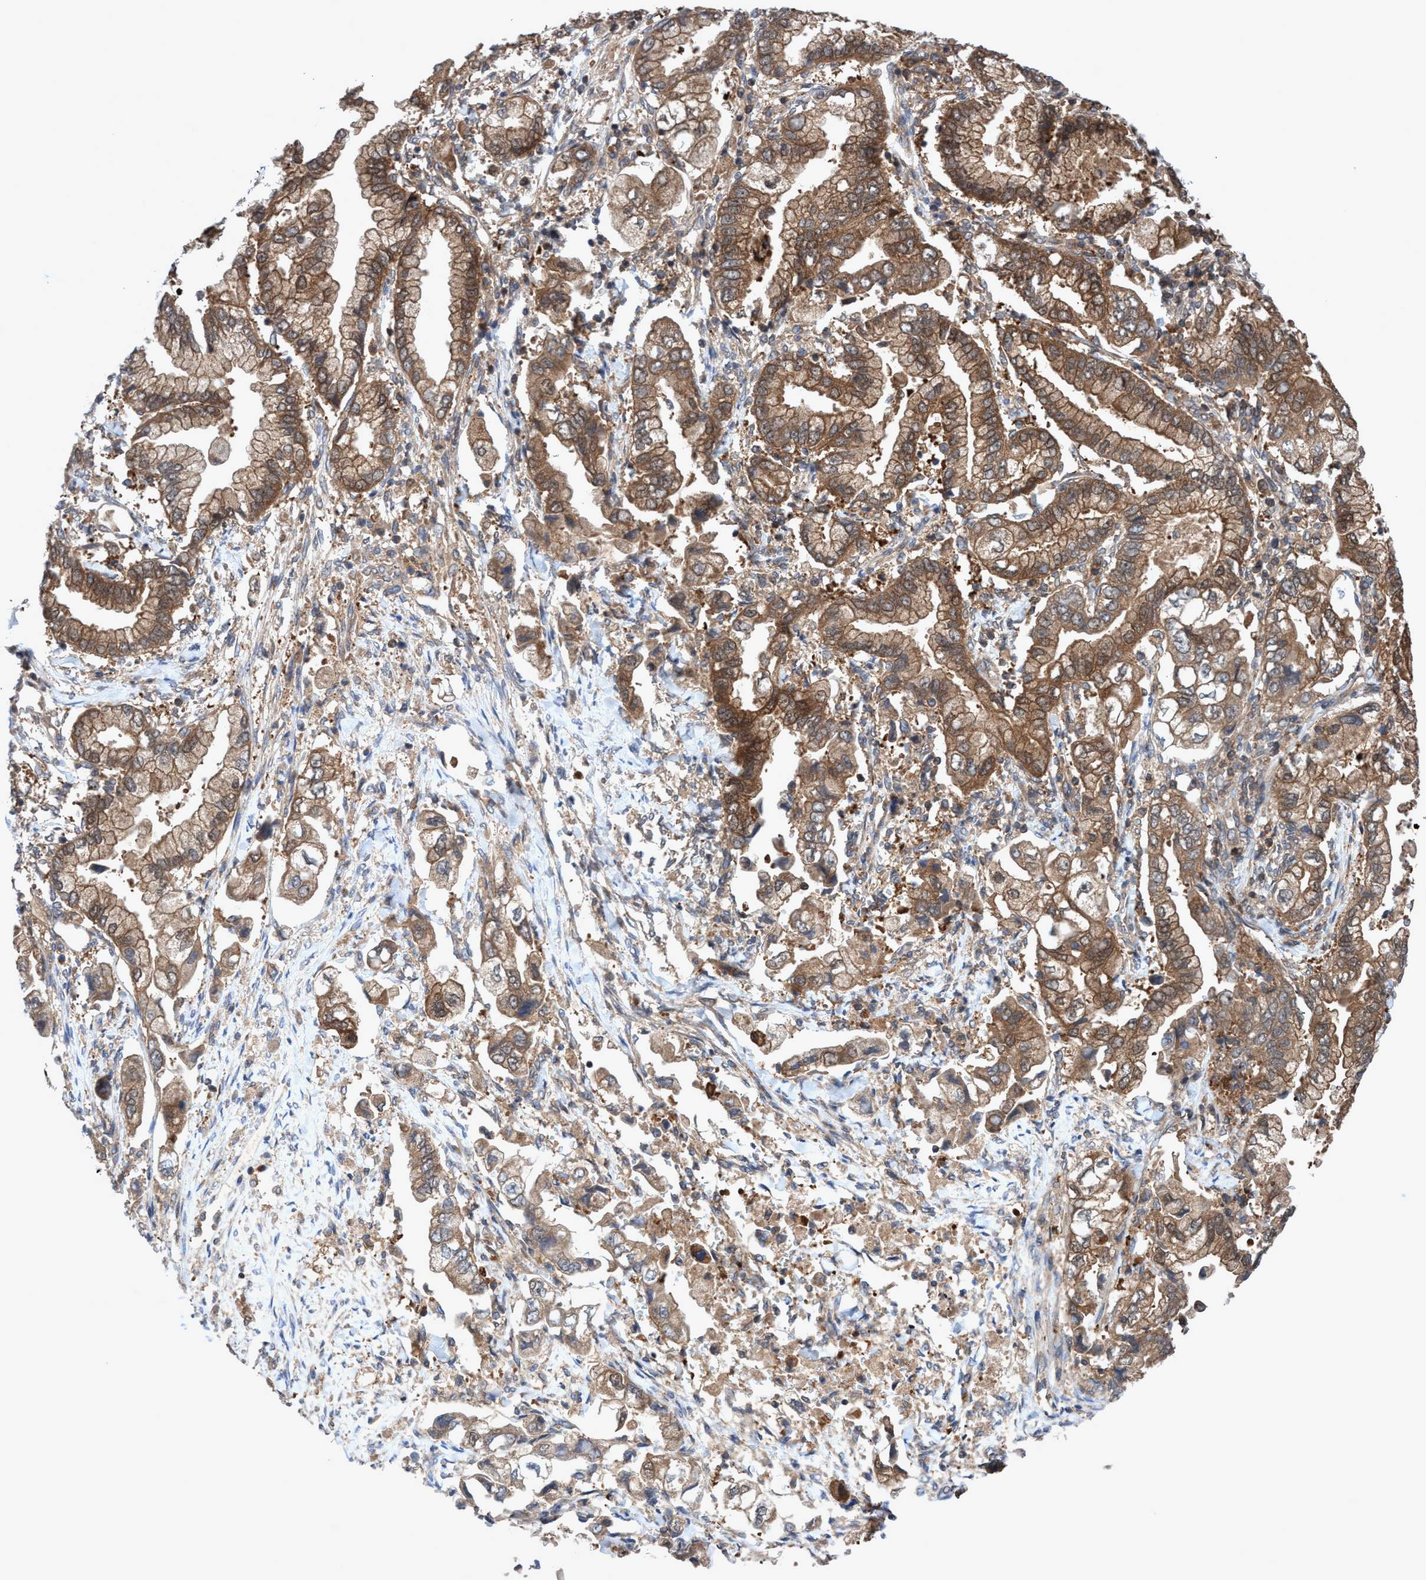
{"staining": {"intensity": "moderate", "quantity": ">75%", "location": "cytoplasmic/membranous"}, "tissue": "stomach cancer", "cell_type": "Tumor cells", "image_type": "cancer", "snomed": [{"axis": "morphology", "description": "Normal tissue, NOS"}, {"axis": "morphology", "description": "Adenocarcinoma, NOS"}, {"axis": "topography", "description": "Stomach"}], "caption": "Stomach adenocarcinoma was stained to show a protein in brown. There is medium levels of moderate cytoplasmic/membranous positivity in about >75% of tumor cells.", "gene": "GLOD4", "patient": {"sex": "male", "age": 62}}